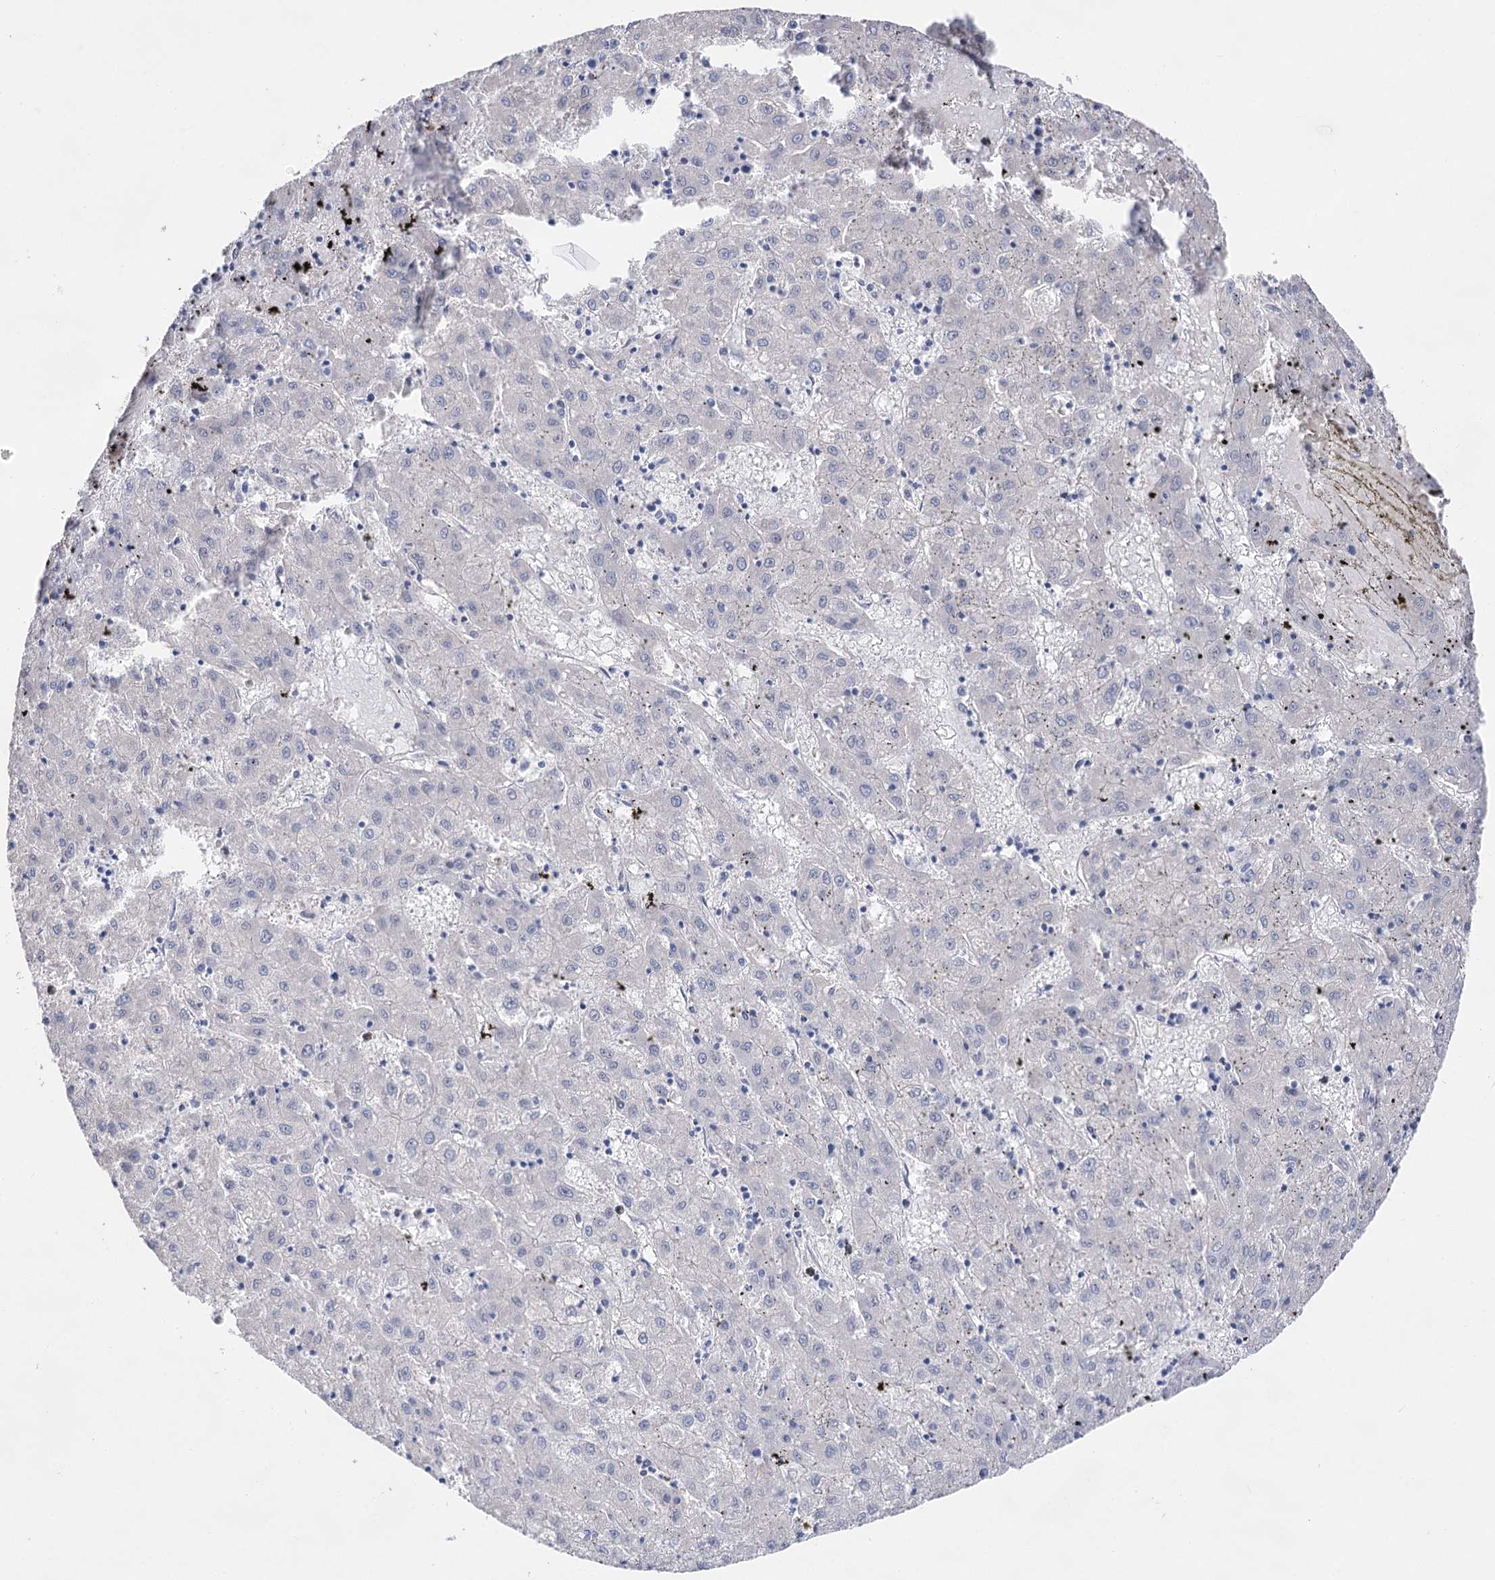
{"staining": {"intensity": "negative", "quantity": "none", "location": "none"}, "tissue": "liver cancer", "cell_type": "Tumor cells", "image_type": "cancer", "snomed": [{"axis": "morphology", "description": "Carcinoma, Hepatocellular, NOS"}, {"axis": "topography", "description": "Liver"}], "caption": "The immunohistochemistry (IHC) image has no significant expression in tumor cells of liver cancer (hepatocellular carcinoma) tissue.", "gene": "NRAP", "patient": {"sex": "male", "age": 72}}